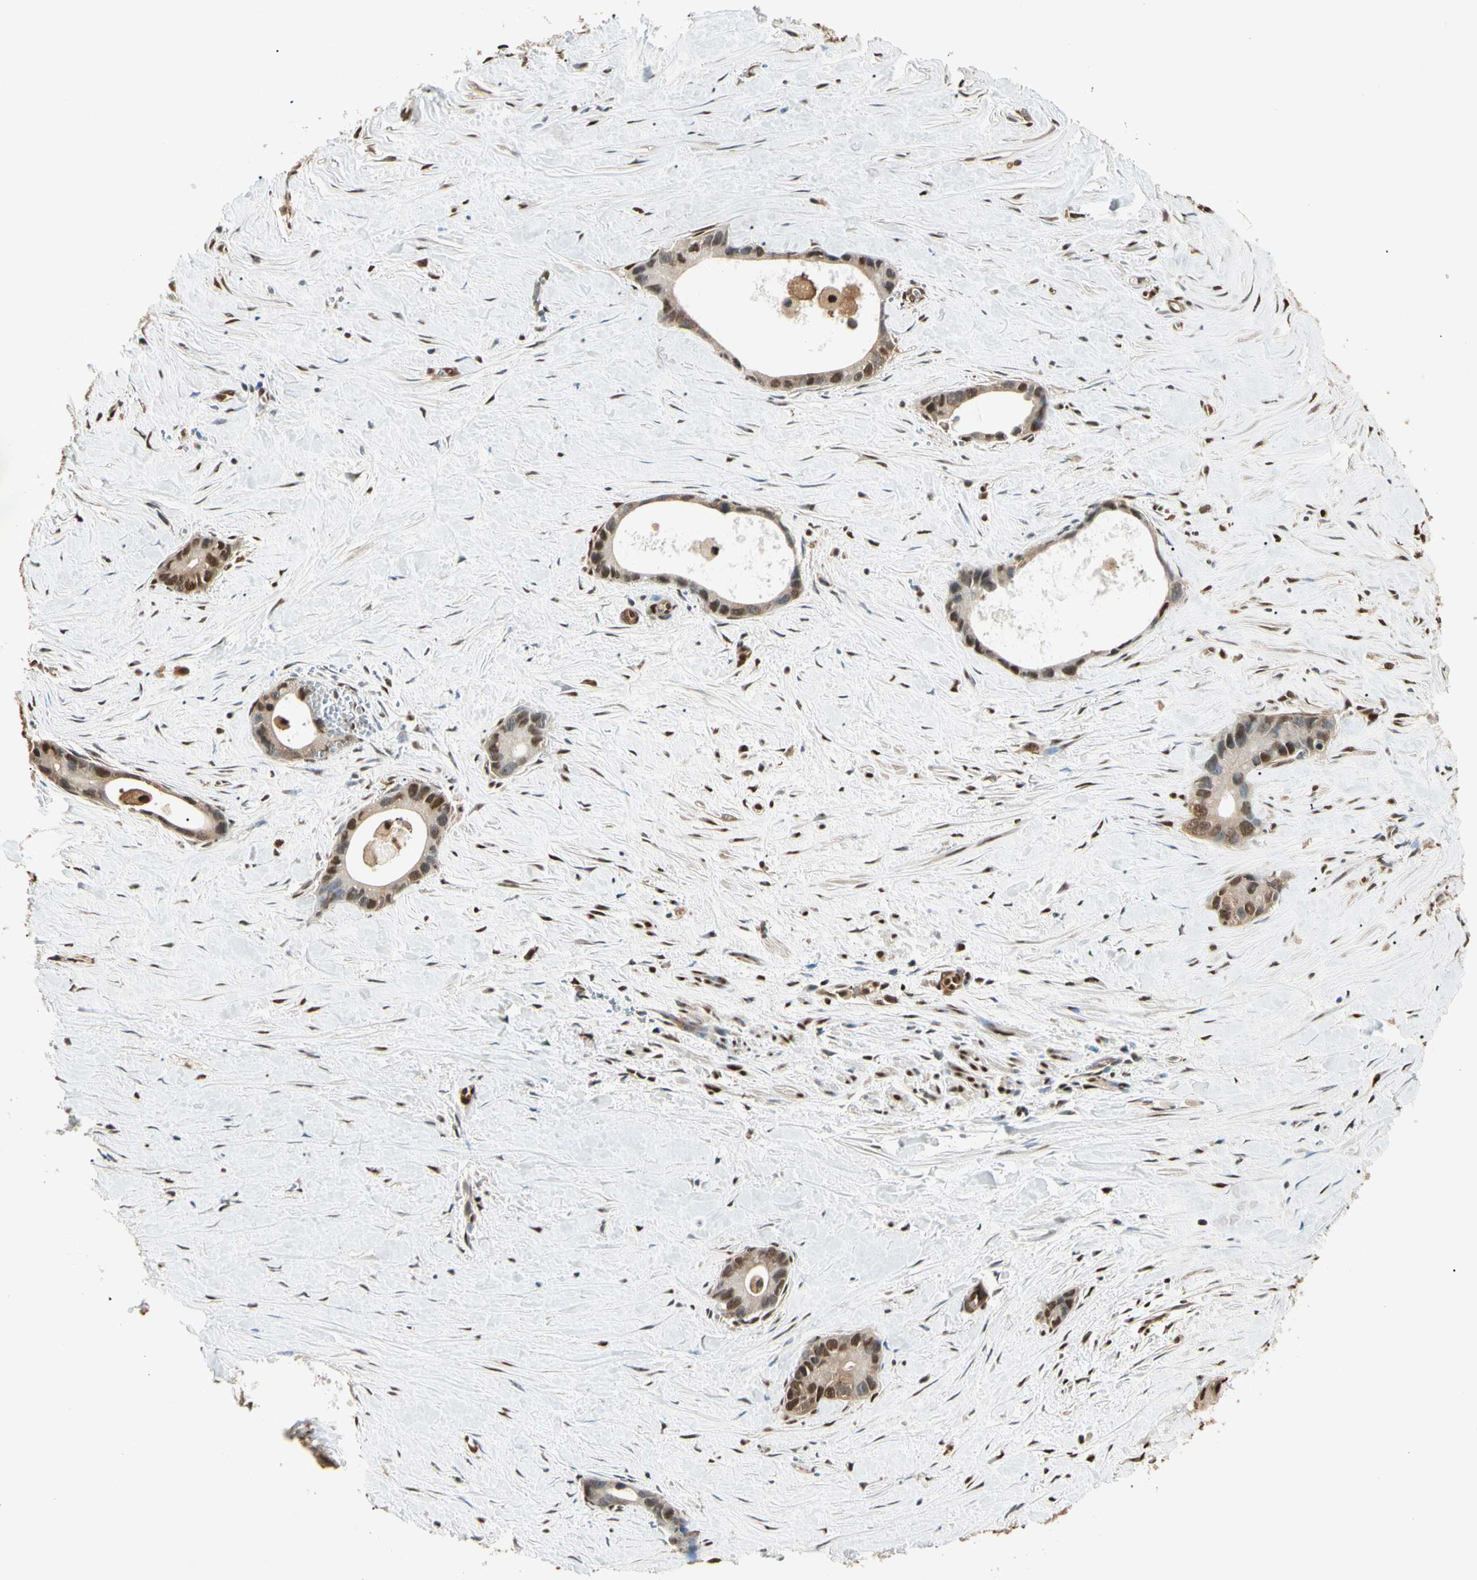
{"staining": {"intensity": "strong", "quantity": ">75%", "location": "cytoplasmic/membranous,nuclear"}, "tissue": "liver cancer", "cell_type": "Tumor cells", "image_type": "cancer", "snomed": [{"axis": "morphology", "description": "Cholangiocarcinoma"}, {"axis": "topography", "description": "Liver"}], "caption": "Human liver cancer stained with a protein marker displays strong staining in tumor cells.", "gene": "PNCK", "patient": {"sex": "female", "age": 55}}